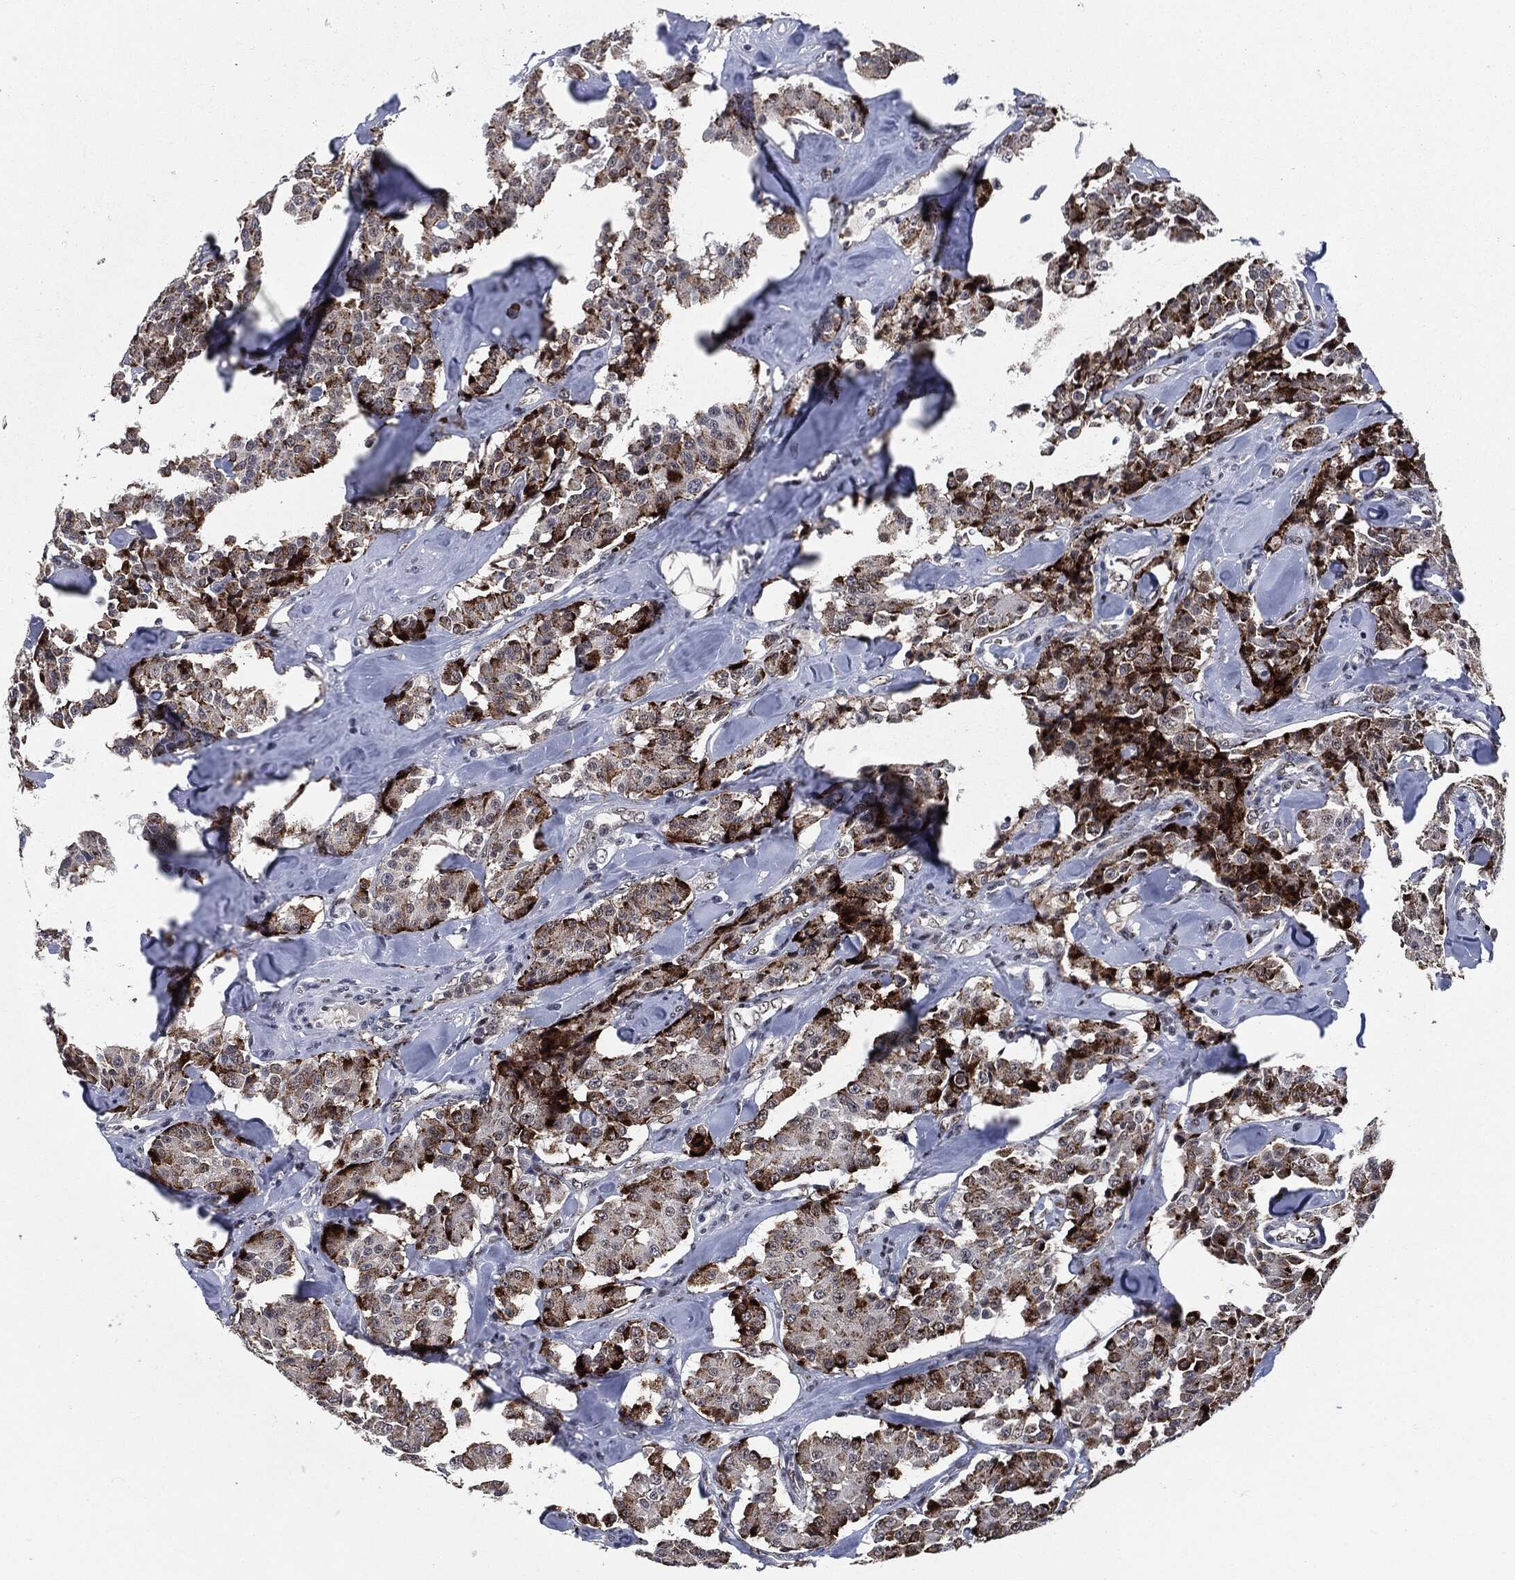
{"staining": {"intensity": "strong", "quantity": "25%-75%", "location": "cytoplasmic/membranous,nuclear"}, "tissue": "carcinoid", "cell_type": "Tumor cells", "image_type": "cancer", "snomed": [{"axis": "morphology", "description": "Carcinoid, malignant, NOS"}, {"axis": "topography", "description": "Pancreas"}], "caption": "Protein staining by immunohistochemistry shows strong cytoplasmic/membranous and nuclear expression in about 25%-75% of tumor cells in carcinoid. (IHC, brightfield microscopy, high magnification).", "gene": "AKT2", "patient": {"sex": "male", "age": 41}}